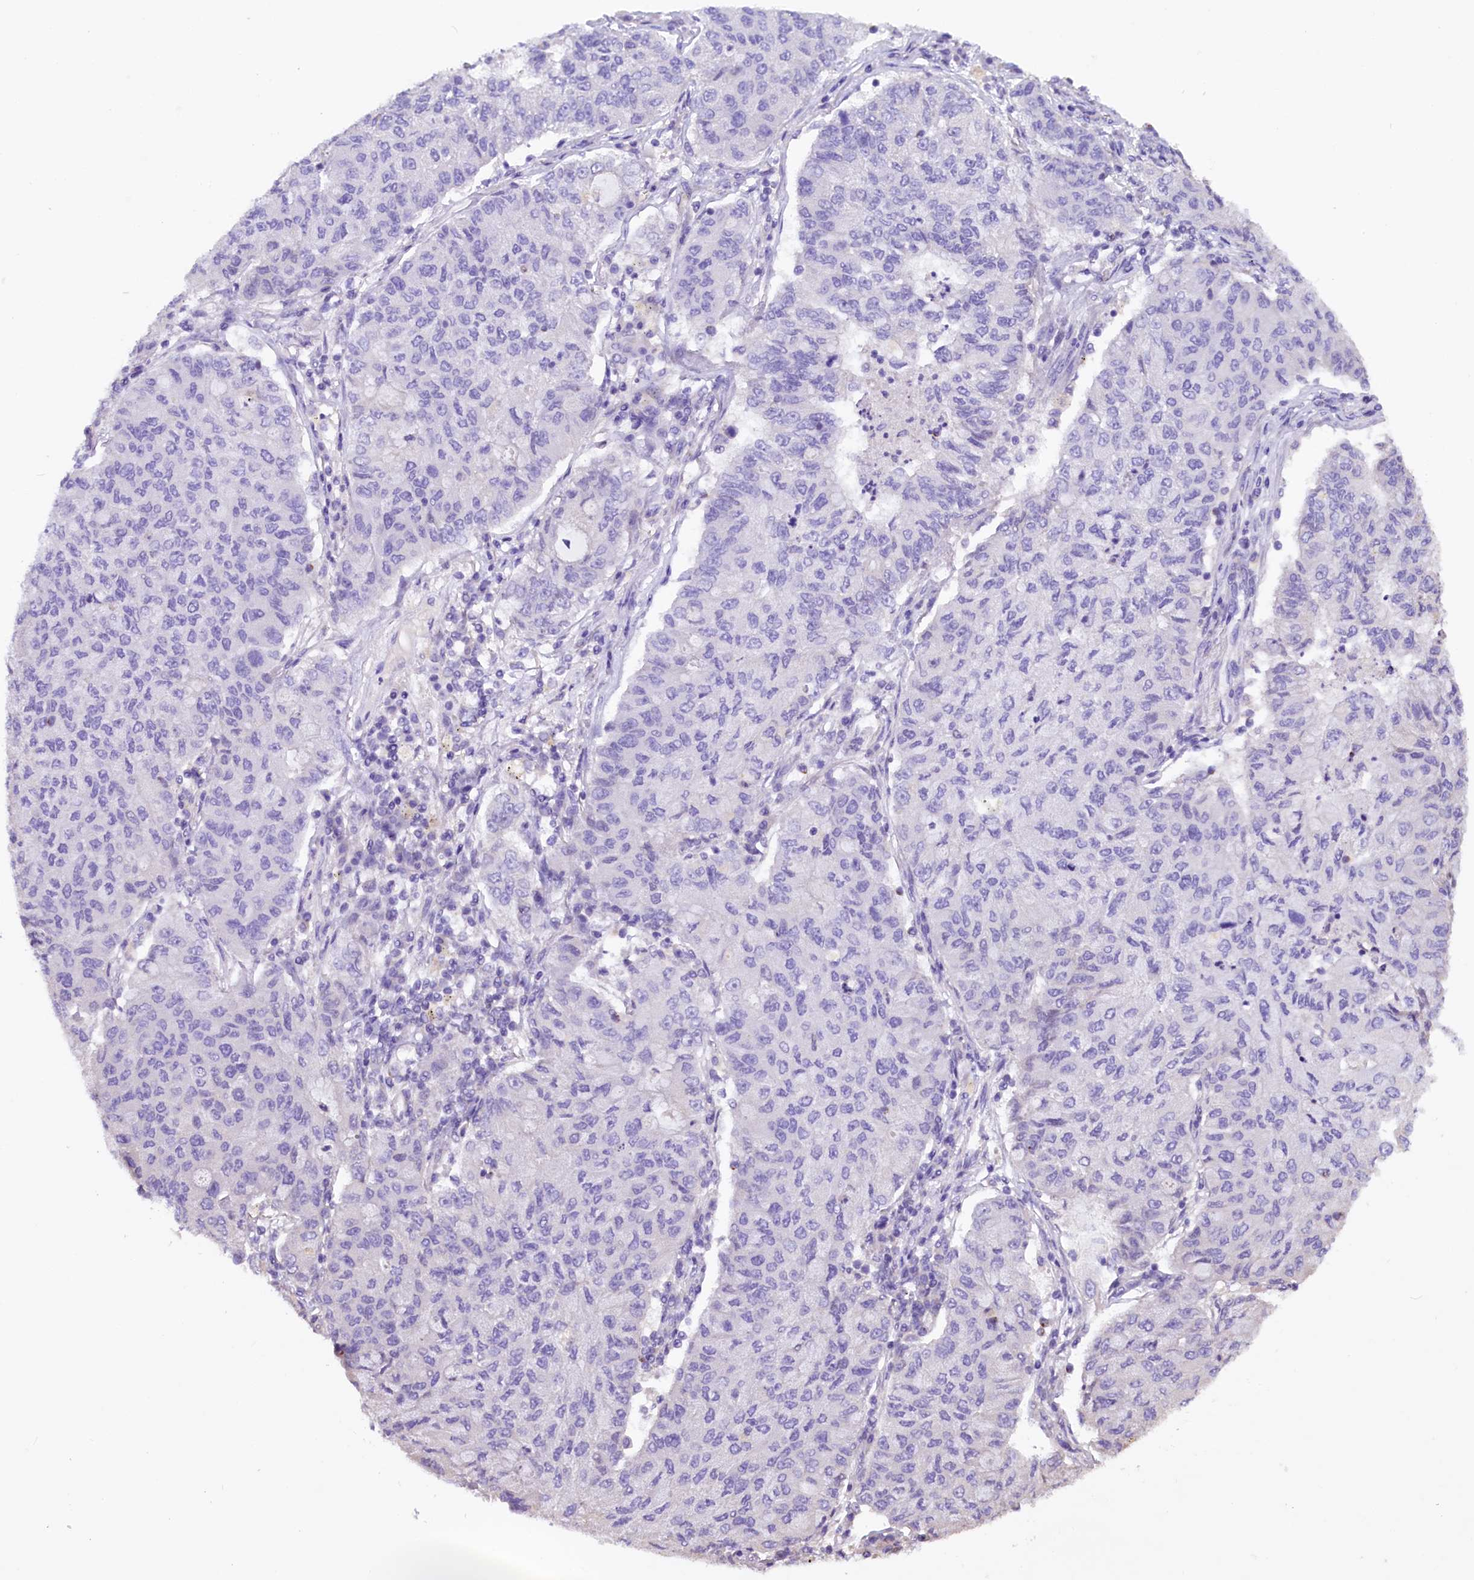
{"staining": {"intensity": "negative", "quantity": "none", "location": "none"}, "tissue": "lung cancer", "cell_type": "Tumor cells", "image_type": "cancer", "snomed": [{"axis": "morphology", "description": "Squamous cell carcinoma, NOS"}, {"axis": "topography", "description": "Lung"}], "caption": "Tumor cells show no significant protein staining in lung cancer (squamous cell carcinoma).", "gene": "AP3B2", "patient": {"sex": "male", "age": 74}}